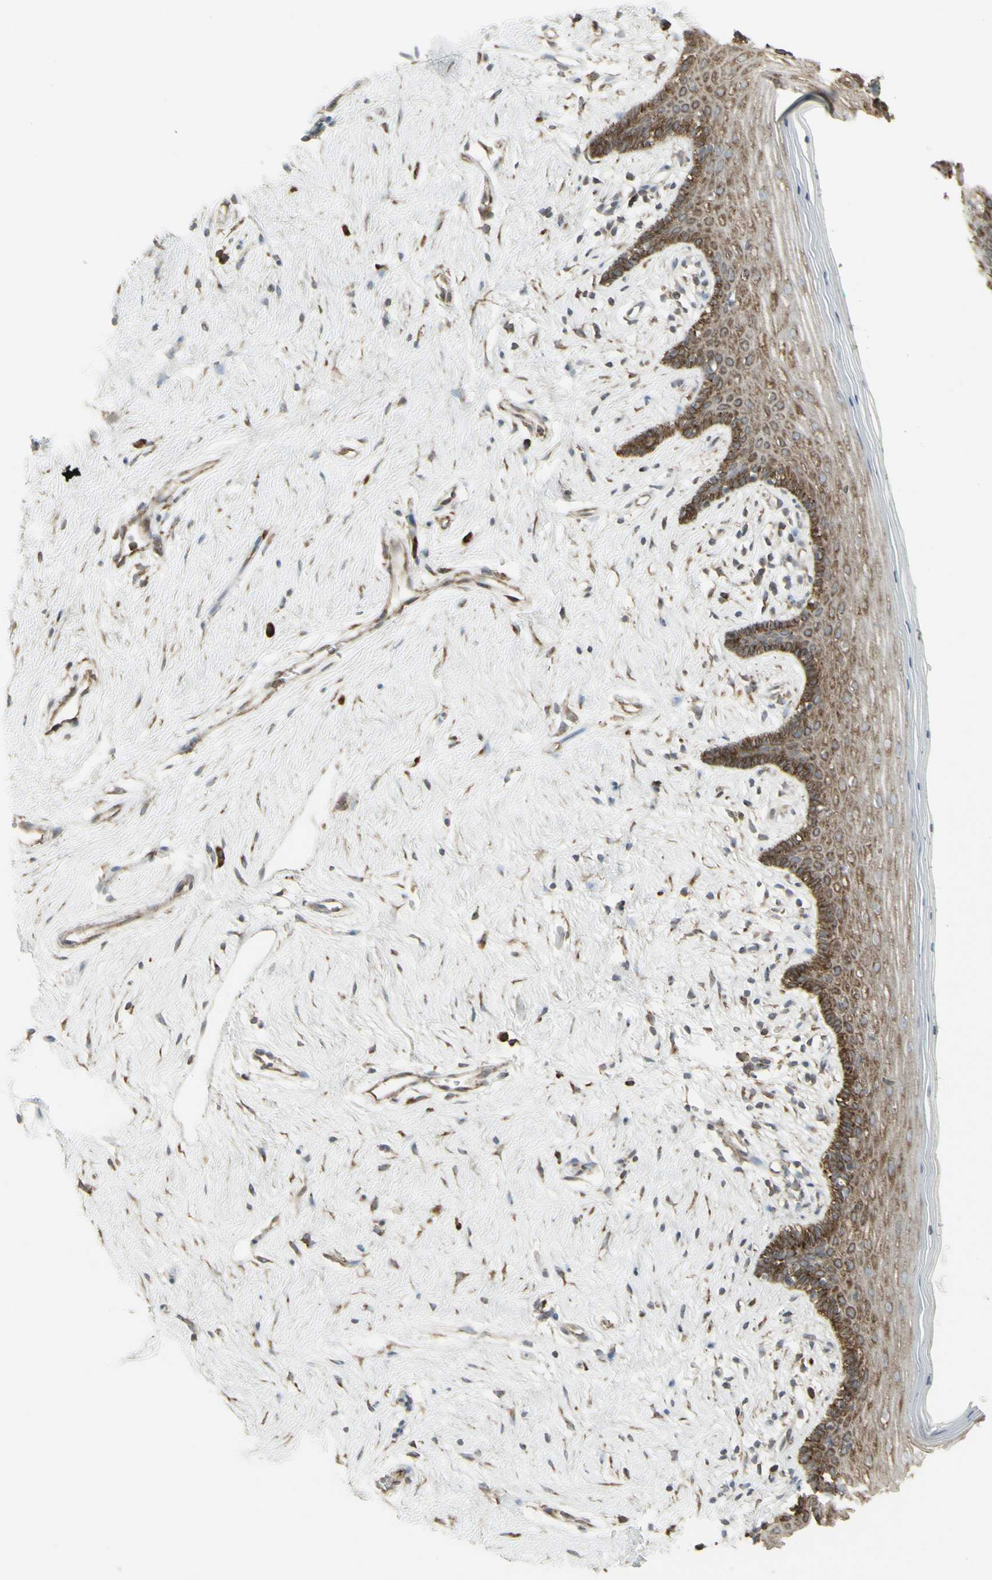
{"staining": {"intensity": "moderate", "quantity": ">75%", "location": "cytoplasmic/membranous"}, "tissue": "vagina", "cell_type": "Squamous epithelial cells", "image_type": "normal", "snomed": [{"axis": "morphology", "description": "Normal tissue, NOS"}, {"axis": "topography", "description": "Vagina"}], "caption": "Moderate cytoplasmic/membranous protein staining is identified in approximately >75% of squamous epithelial cells in vagina. (DAB IHC, brown staining for protein, blue staining for nuclei).", "gene": "FKBP3", "patient": {"sex": "female", "age": 44}}